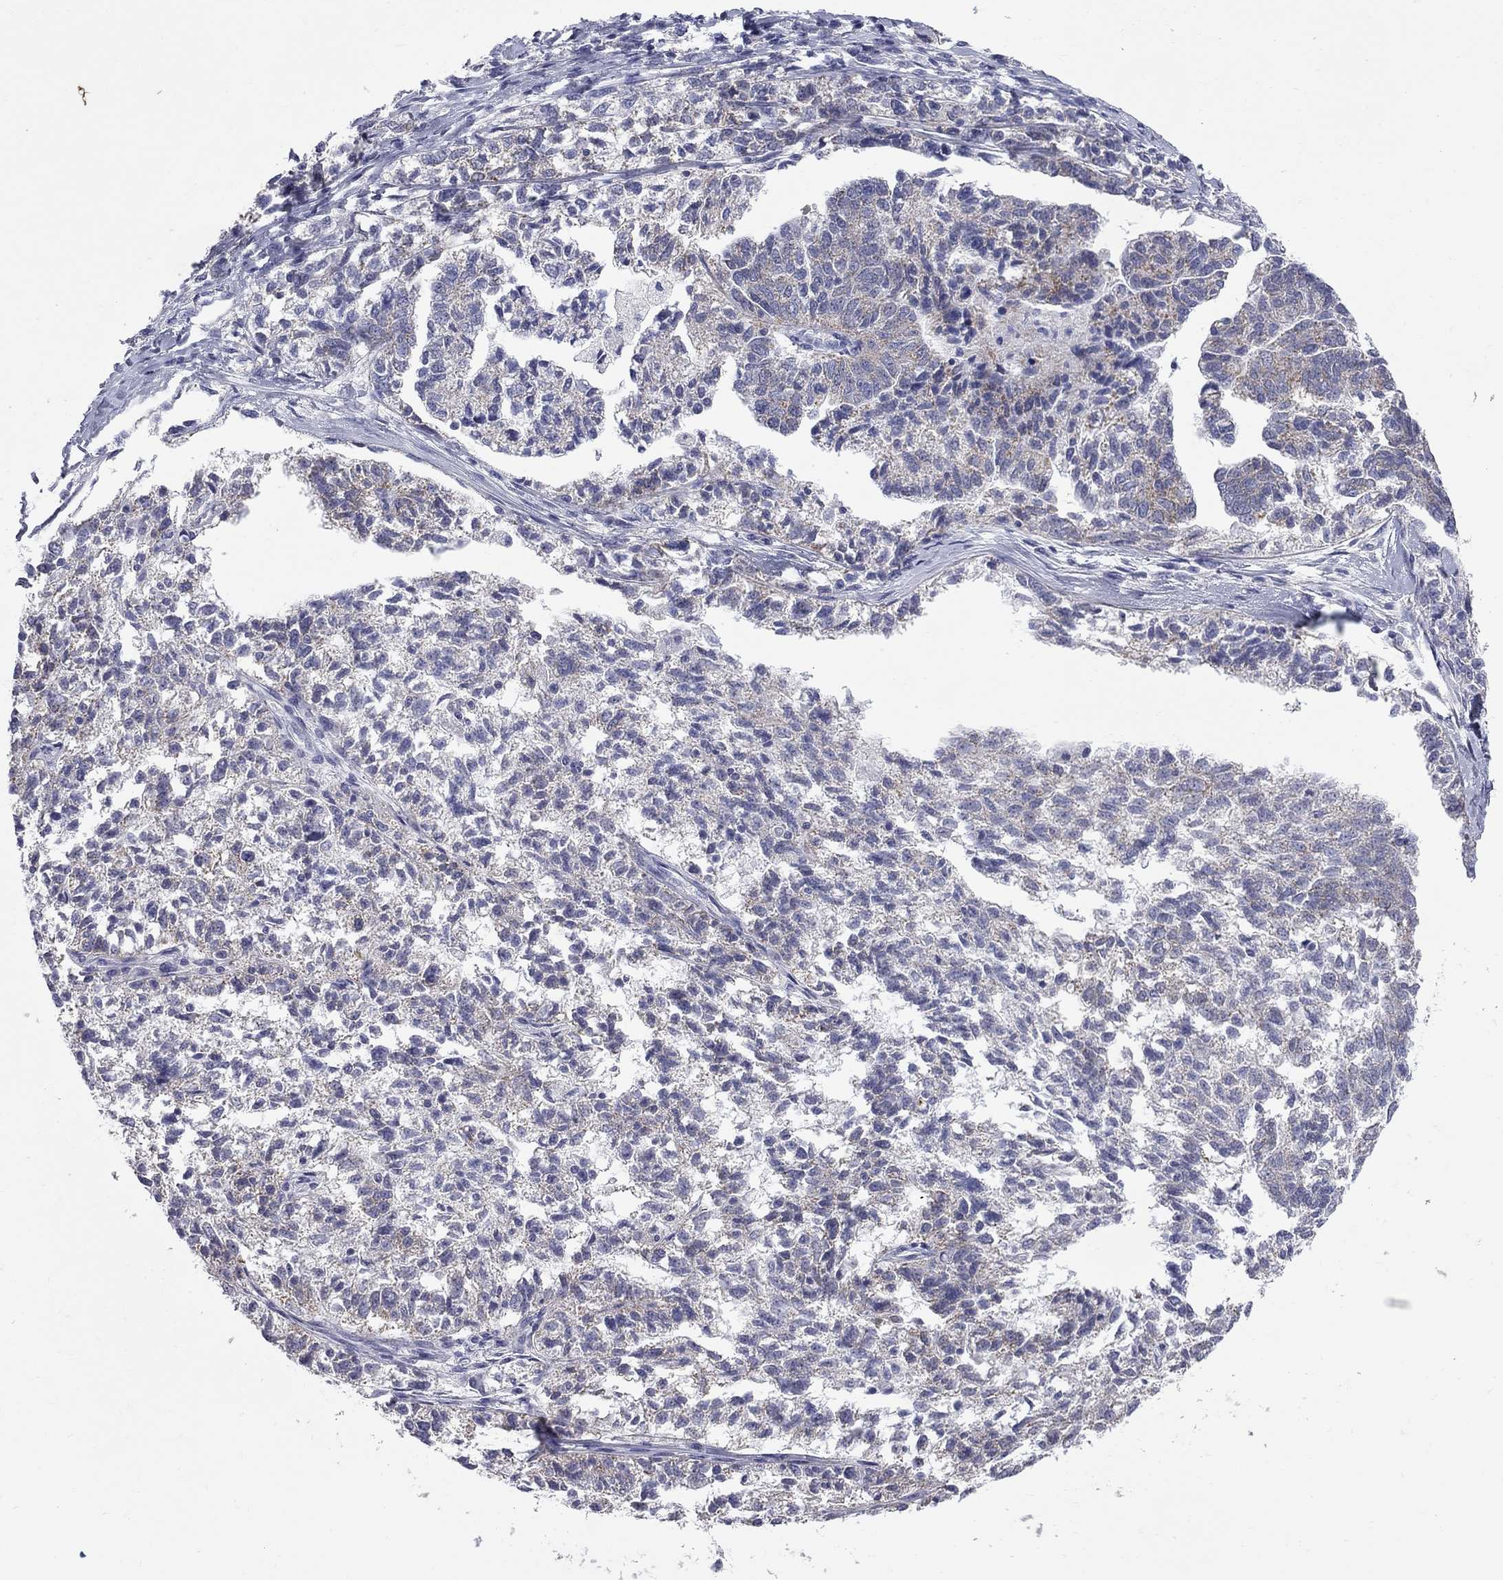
{"staining": {"intensity": "moderate", "quantity": "<25%", "location": "cytoplasmic/membranous"}, "tissue": "ovarian cancer", "cell_type": "Tumor cells", "image_type": "cancer", "snomed": [{"axis": "morphology", "description": "Cystadenocarcinoma, serous, NOS"}, {"axis": "topography", "description": "Ovary"}], "caption": "Immunohistochemistry image of ovarian cancer (serous cystadenocarcinoma) stained for a protein (brown), which exhibits low levels of moderate cytoplasmic/membranous positivity in approximately <25% of tumor cells.", "gene": "ABCB4", "patient": {"sex": "female", "age": 71}}